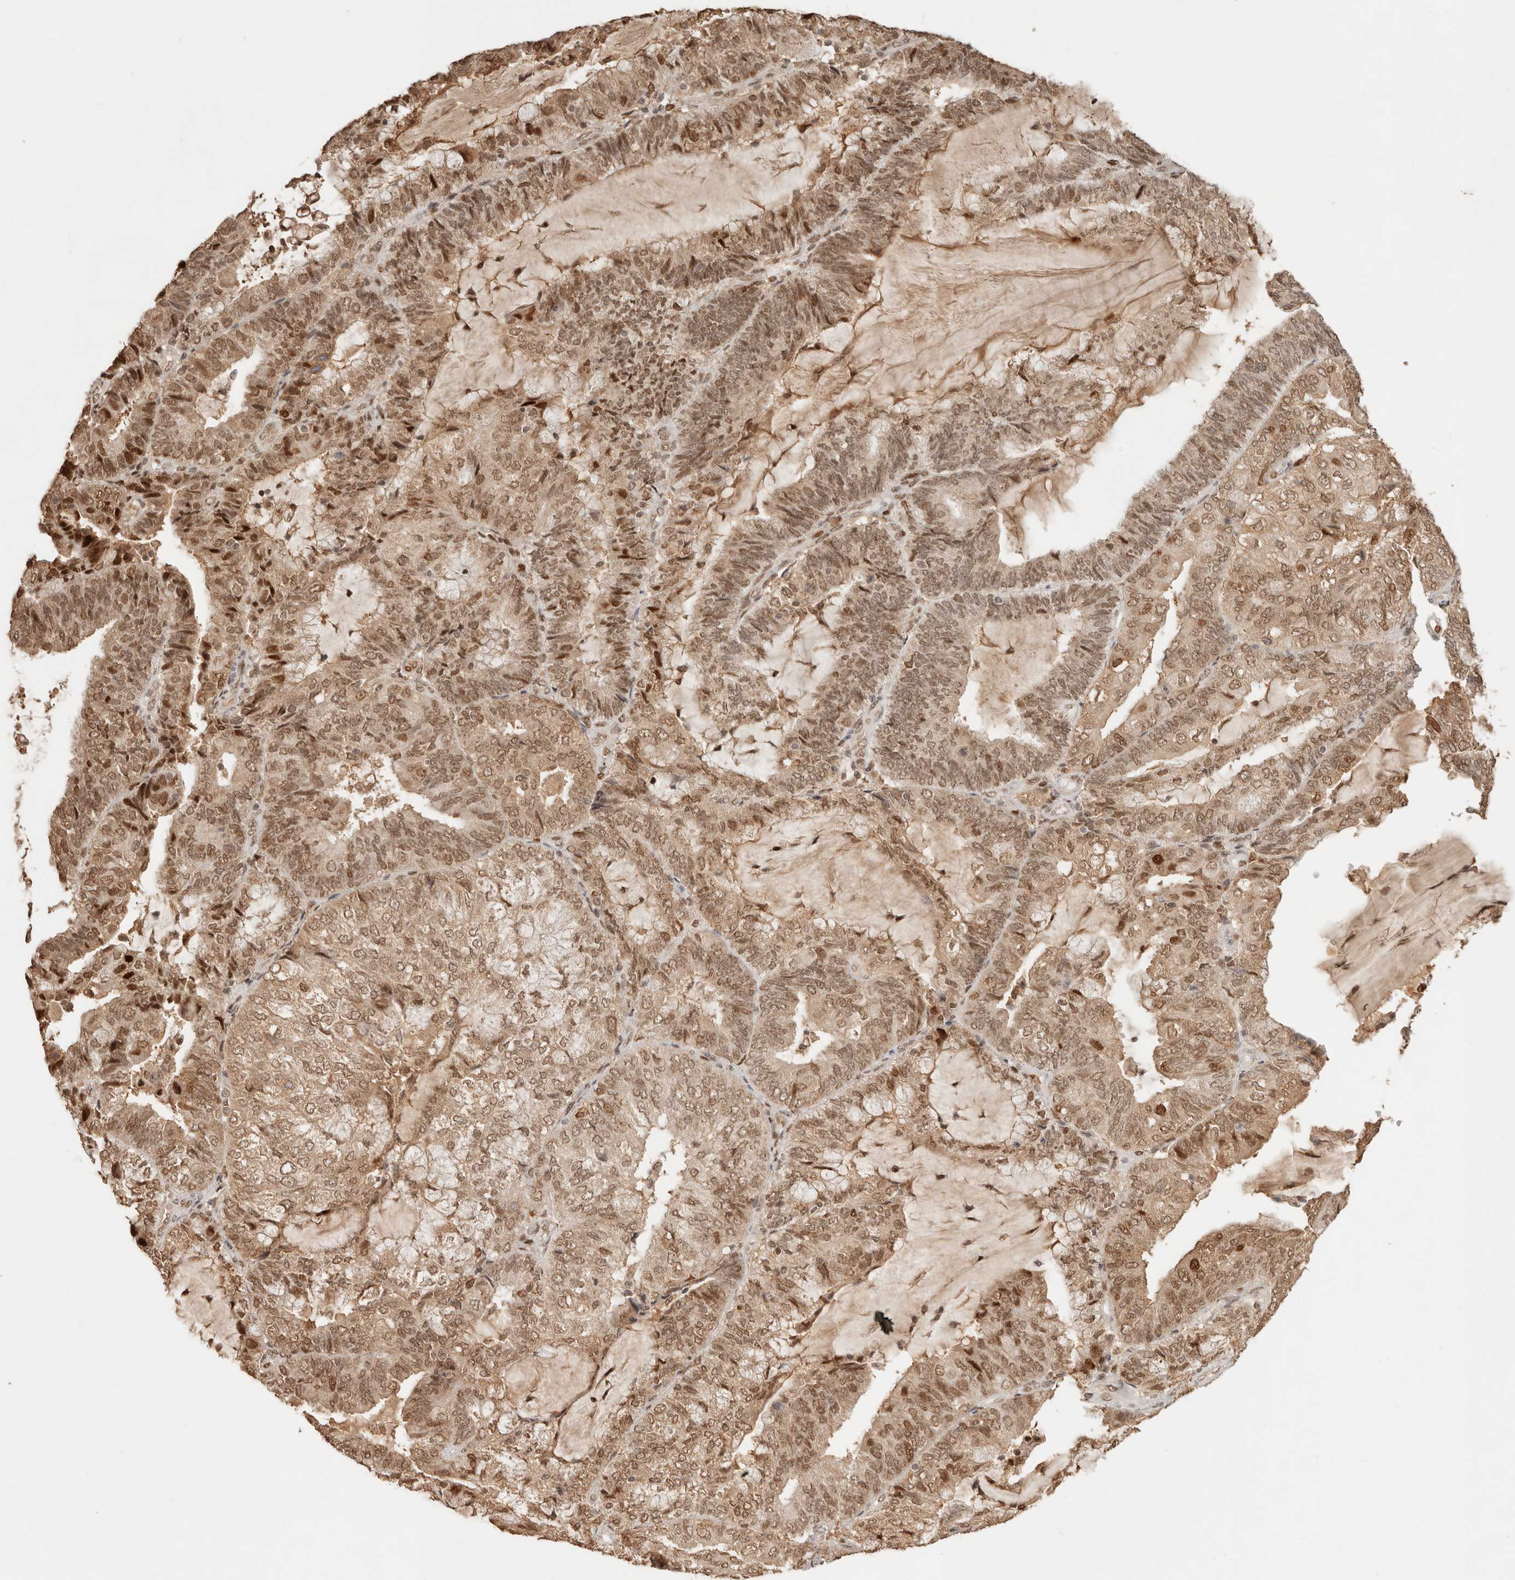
{"staining": {"intensity": "moderate", "quantity": ">75%", "location": "nuclear"}, "tissue": "endometrial cancer", "cell_type": "Tumor cells", "image_type": "cancer", "snomed": [{"axis": "morphology", "description": "Adenocarcinoma, NOS"}, {"axis": "topography", "description": "Endometrium"}], "caption": "Tumor cells reveal moderate nuclear staining in about >75% of cells in endometrial cancer.", "gene": "NPAS2", "patient": {"sex": "female", "age": 81}}